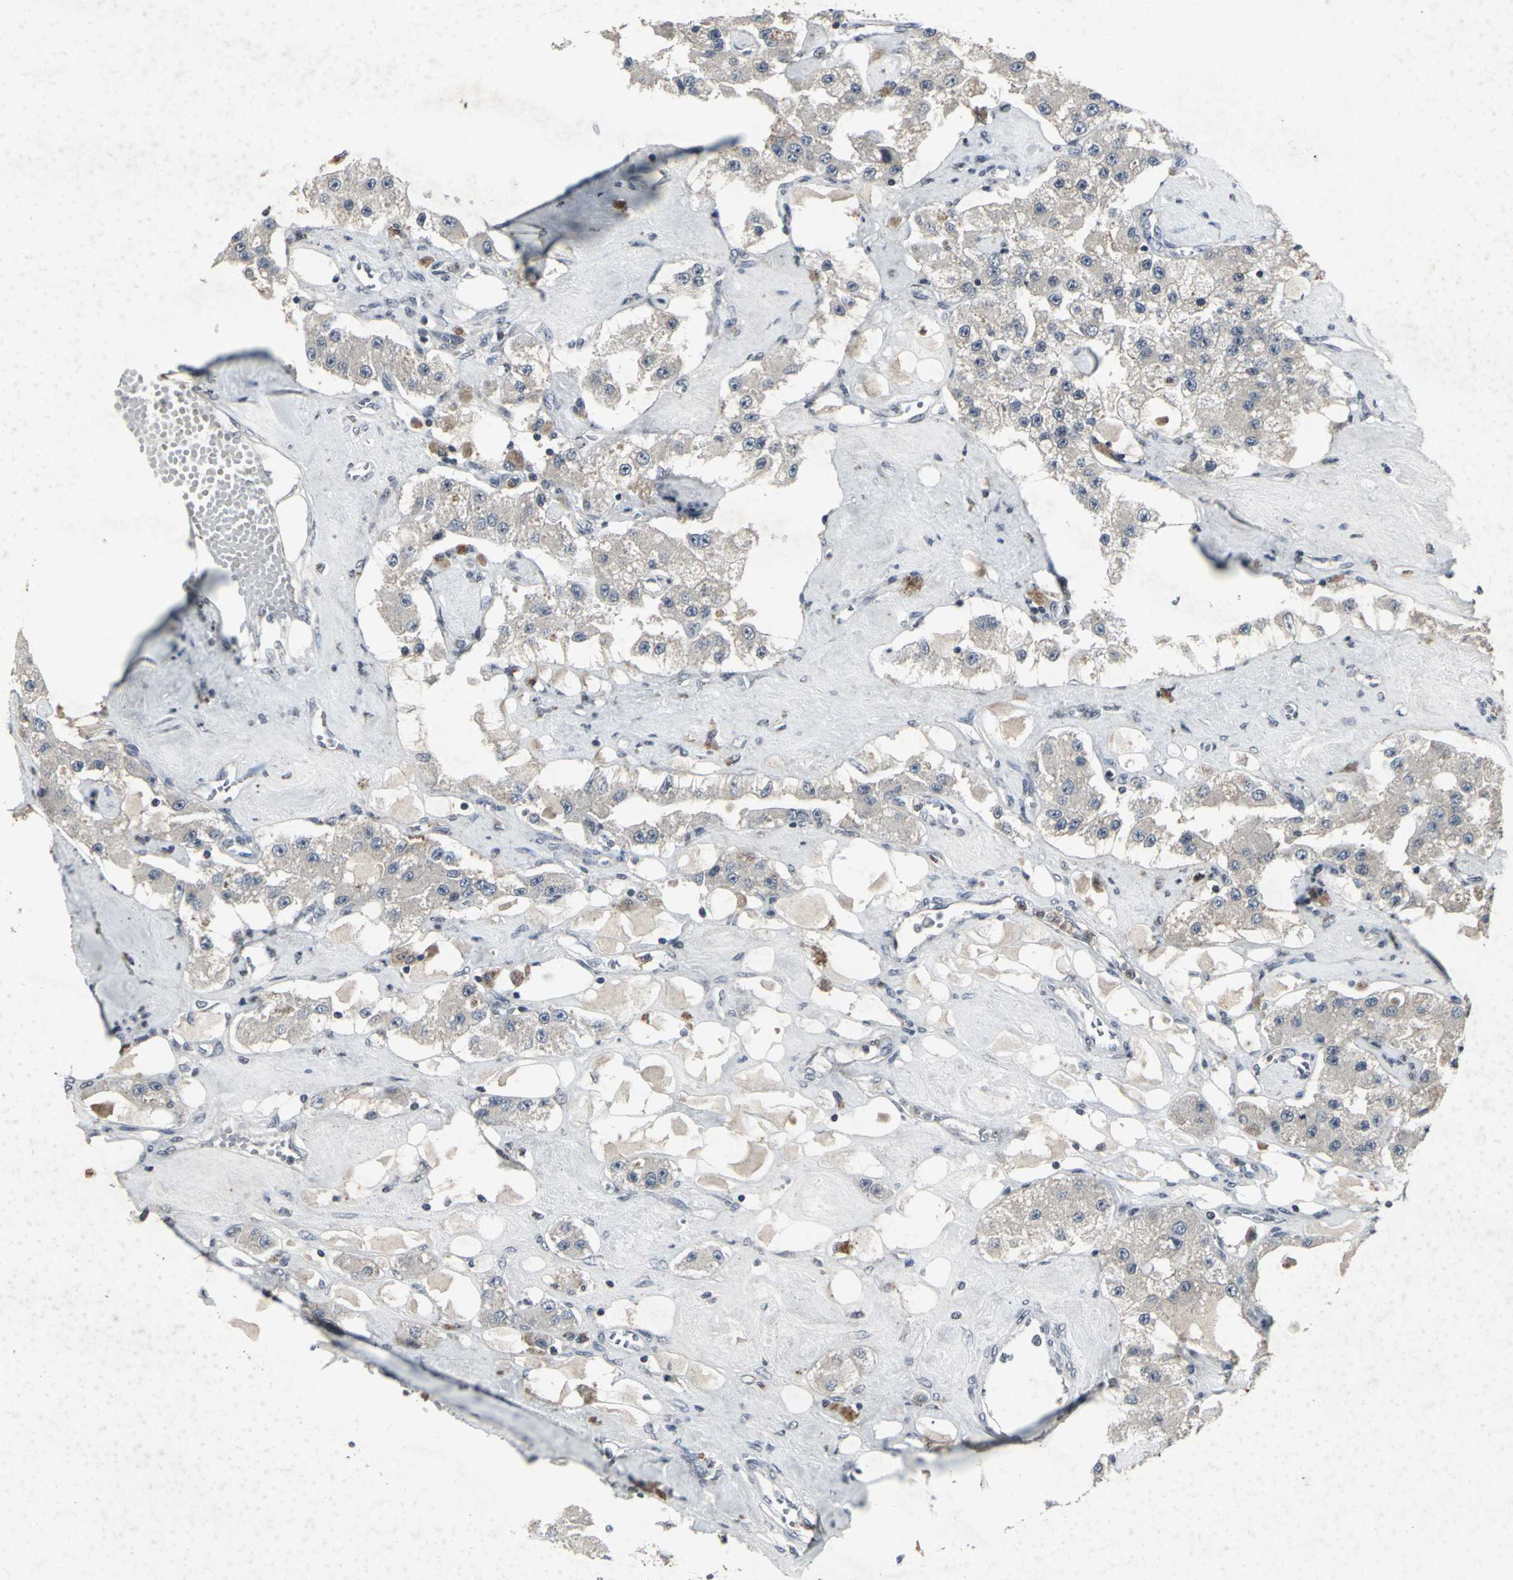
{"staining": {"intensity": "negative", "quantity": "none", "location": "none"}, "tissue": "carcinoid", "cell_type": "Tumor cells", "image_type": "cancer", "snomed": [{"axis": "morphology", "description": "Carcinoid, malignant, NOS"}, {"axis": "topography", "description": "Pancreas"}], "caption": "Image shows no significant protein positivity in tumor cells of carcinoid (malignant).", "gene": "BMP4", "patient": {"sex": "male", "age": 41}}